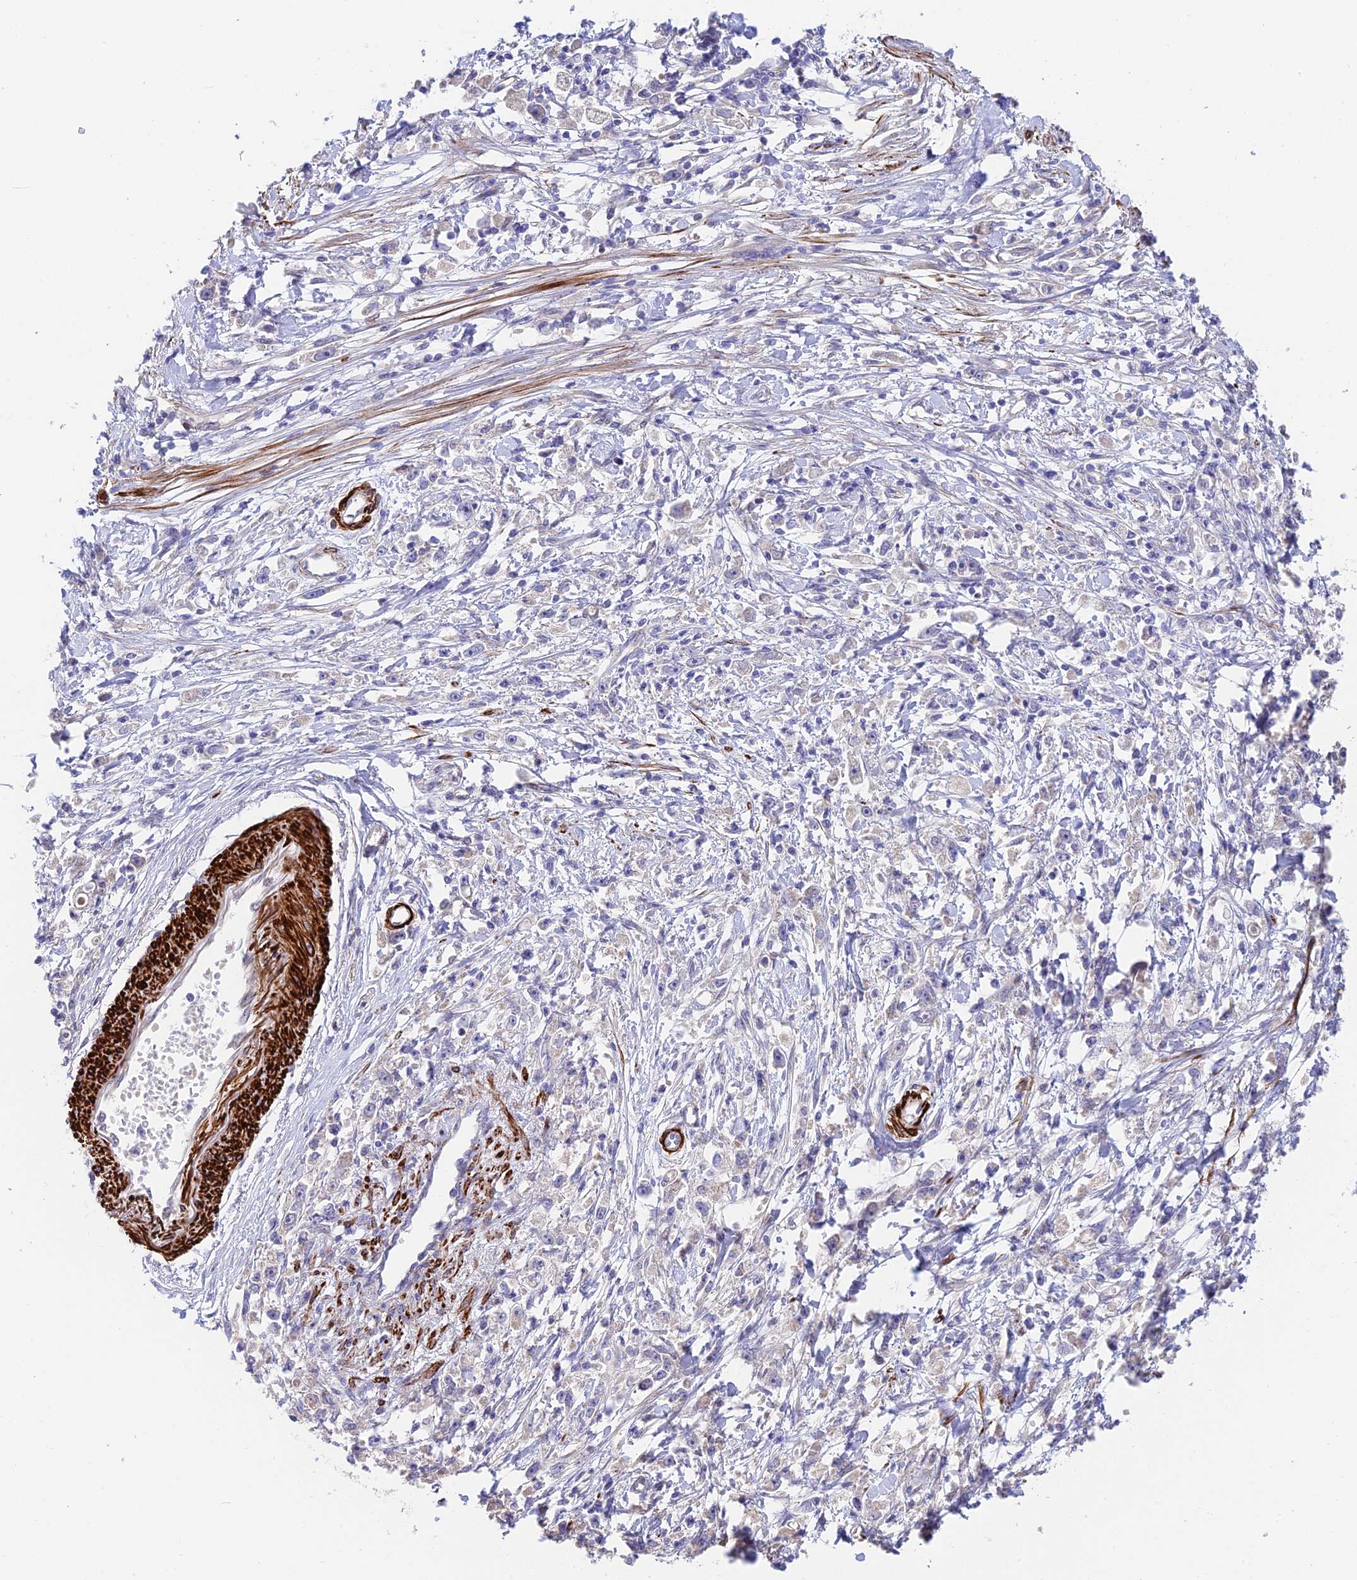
{"staining": {"intensity": "negative", "quantity": "none", "location": "none"}, "tissue": "stomach cancer", "cell_type": "Tumor cells", "image_type": "cancer", "snomed": [{"axis": "morphology", "description": "Adenocarcinoma, NOS"}, {"axis": "topography", "description": "Stomach"}], "caption": "The image displays no staining of tumor cells in stomach cancer (adenocarcinoma). (Immunohistochemistry, brightfield microscopy, high magnification).", "gene": "ANKRD50", "patient": {"sex": "female", "age": 59}}